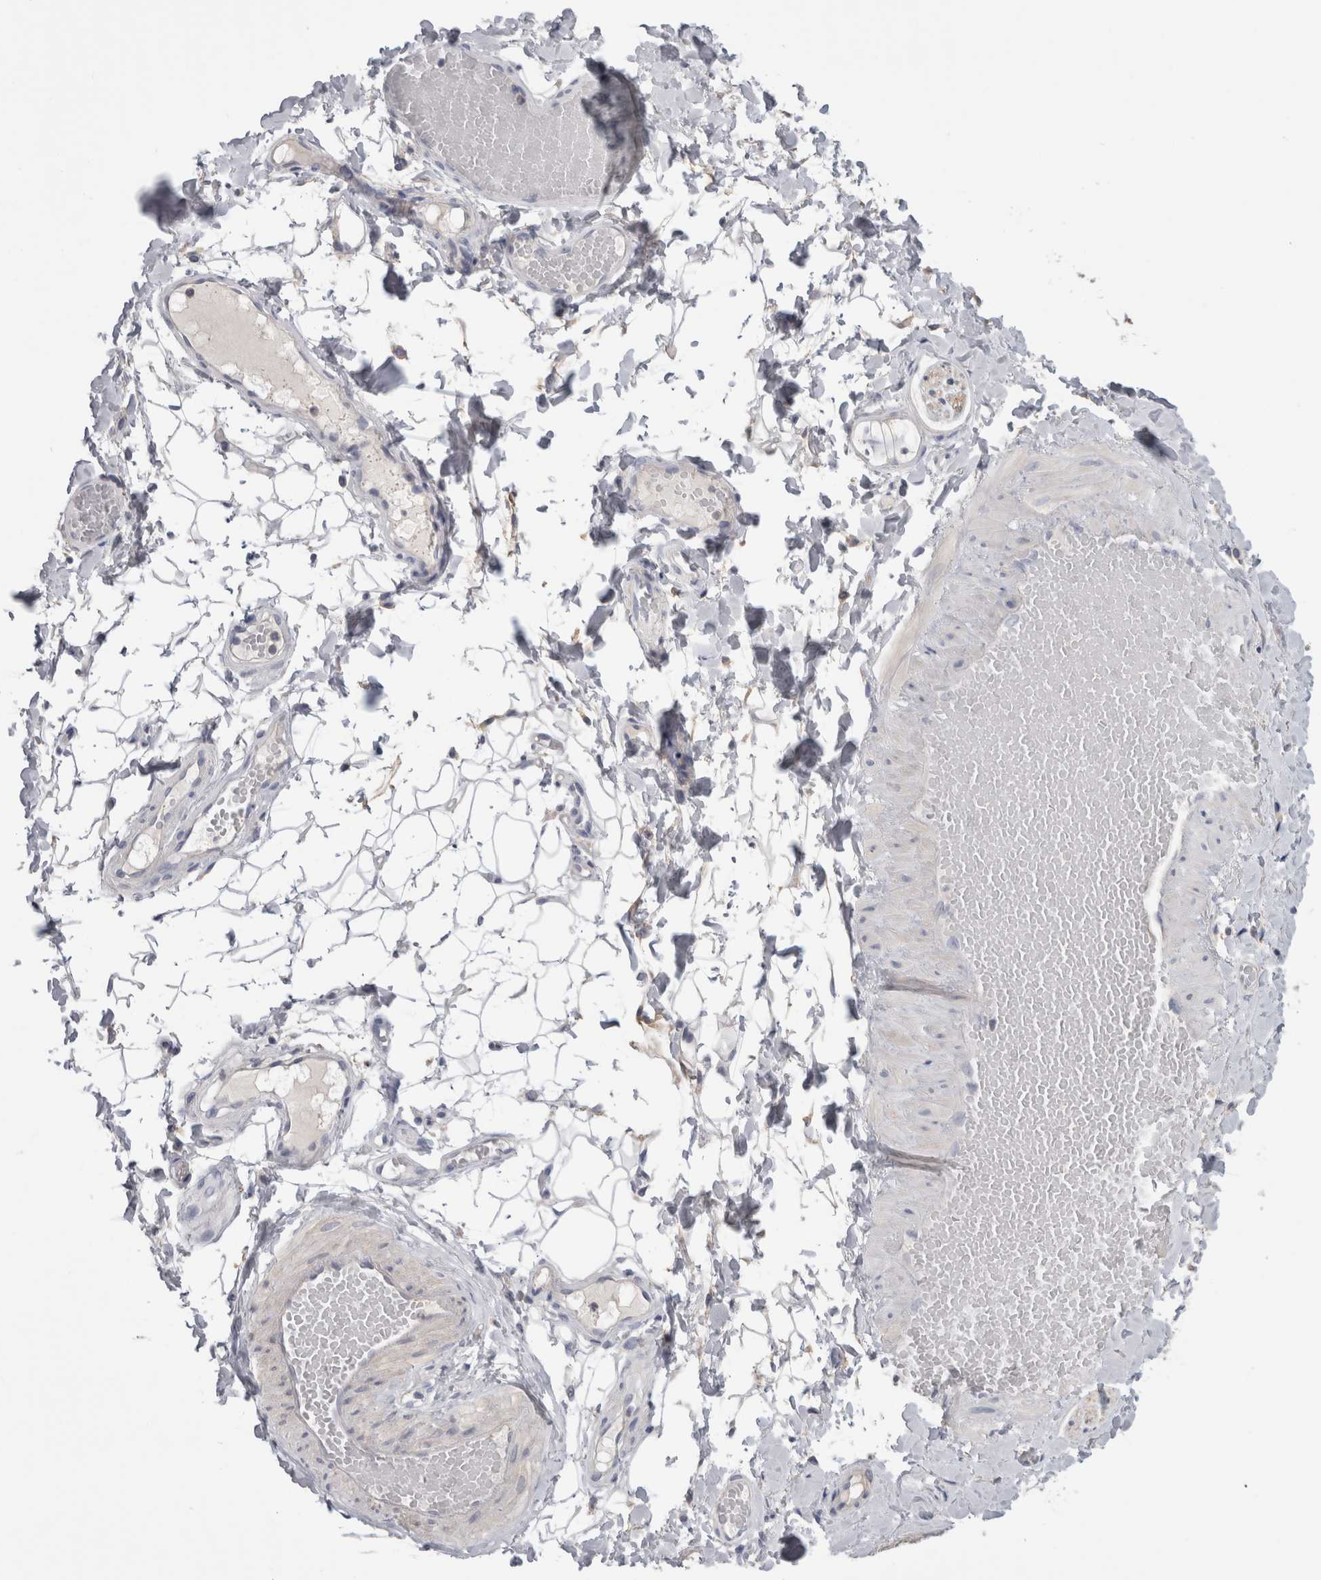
{"staining": {"intensity": "negative", "quantity": "none", "location": "none"}, "tissue": "adipose tissue", "cell_type": "Adipocytes", "image_type": "normal", "snomed": [{"axis": "morphology", "description": "Normal tissue, NOS"}, {"axis": "topography", "description": "Adipose tissue"}, {"axis": "topography", "description": "Vascular tissue"}, {"axis": "topography", "description": "Peripheral nerve tissue"}], "caption": "Protein analysis of benign adipose tissue reveals no significant staining in adipocytes.", "gene": "SCRN1", "patient": {"sex": "male", "age": 25}}